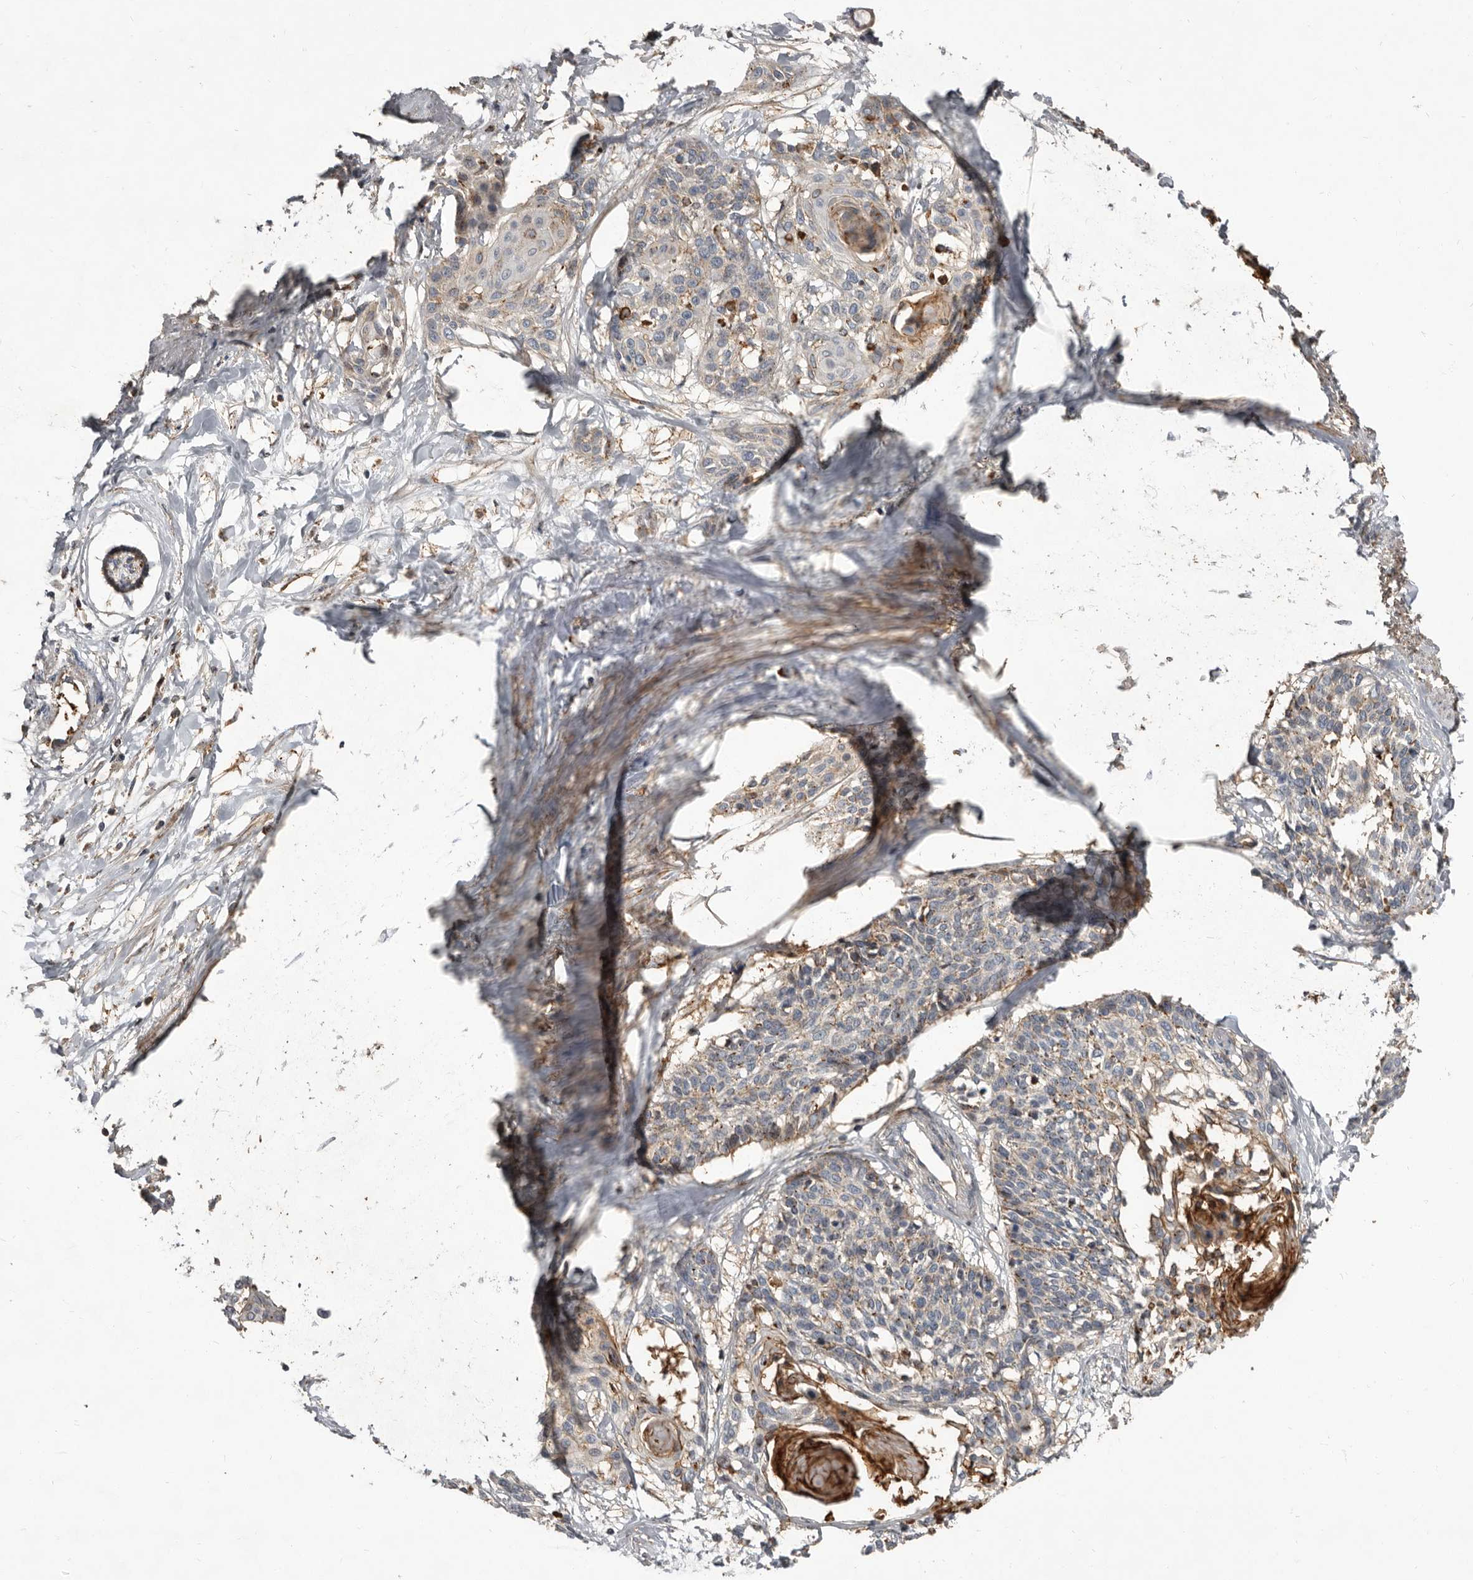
{"staining": {"intensity": "weak", "quantity": ">75%", "location": "cytoplasmic/membranous"}, "tissue": "cervical cancer", "cell_type": "Tumor cells", "image_type": "cancer", "snomed": [{"axis": "morphology", "description": "Squamous cell carcinoma, NOS"}, {"axis": "topography", "description": "Cervix"}], "caption": "Approximately >75% of tumor cells in human cervical squamous cell carcinoma display weak cytoplasmic/membranous protein staining as visualized by brown immunohistochemical staining.", "gene": "KIF26B", "patient": {"sex": "female", "age": 57}}